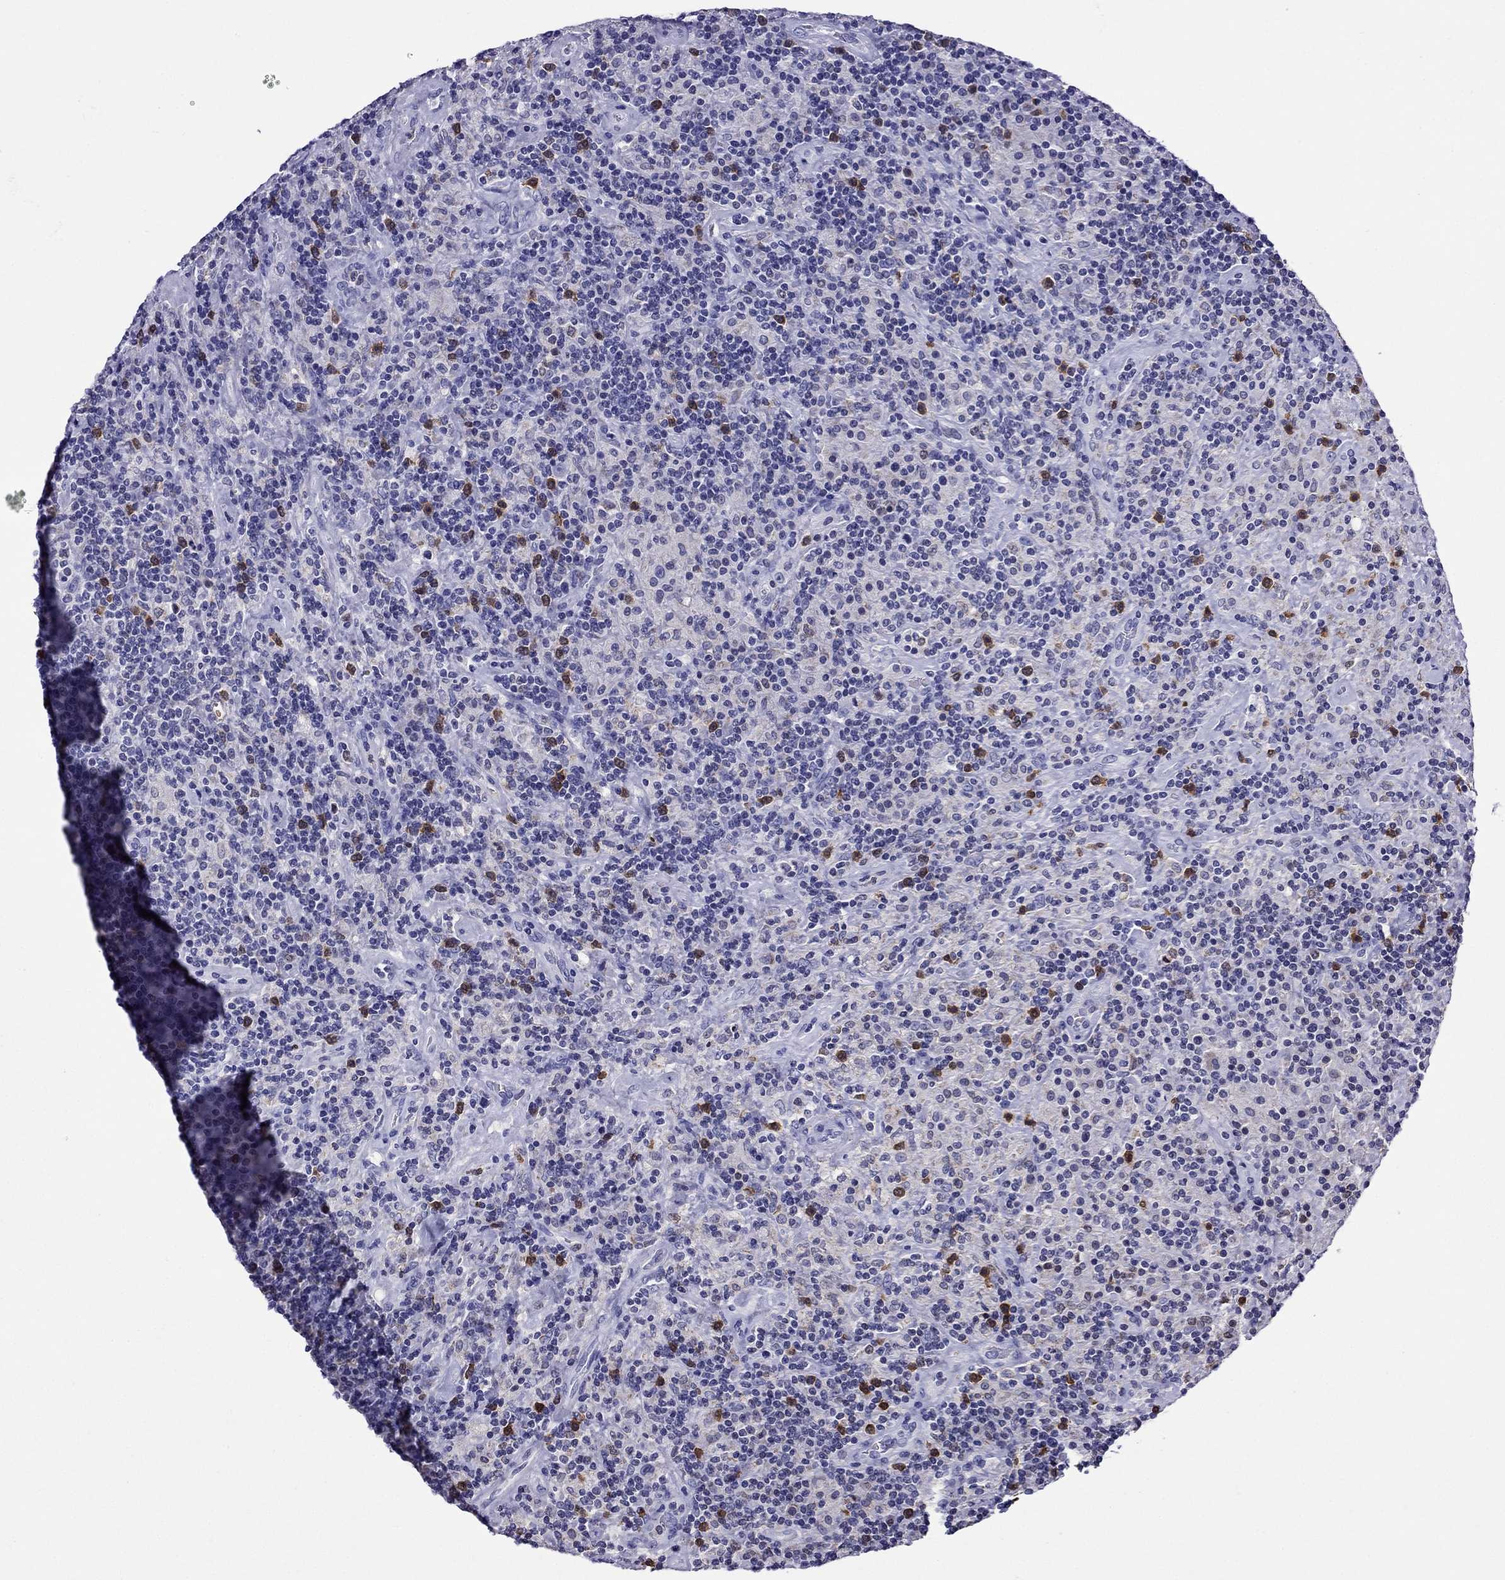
{"staining": {"intensity": "negative", "quantity": "none", "location": "none"}, "tissue": "lymphoma", "cell_type": "Tumor cells", "image_type": "cancer", "snomed": [{"axis": "morphology", "description": "Hodgkin's disease, NOS"}, {"axis": "topography", "description": "Lymph node"}], "caption": "DAB immunohistochemical staining of Hodgkin's disease exhibits no significant expression in tumor cells.", "gene": "SCG2", "patient": {"sex": "male", "age": 70}}